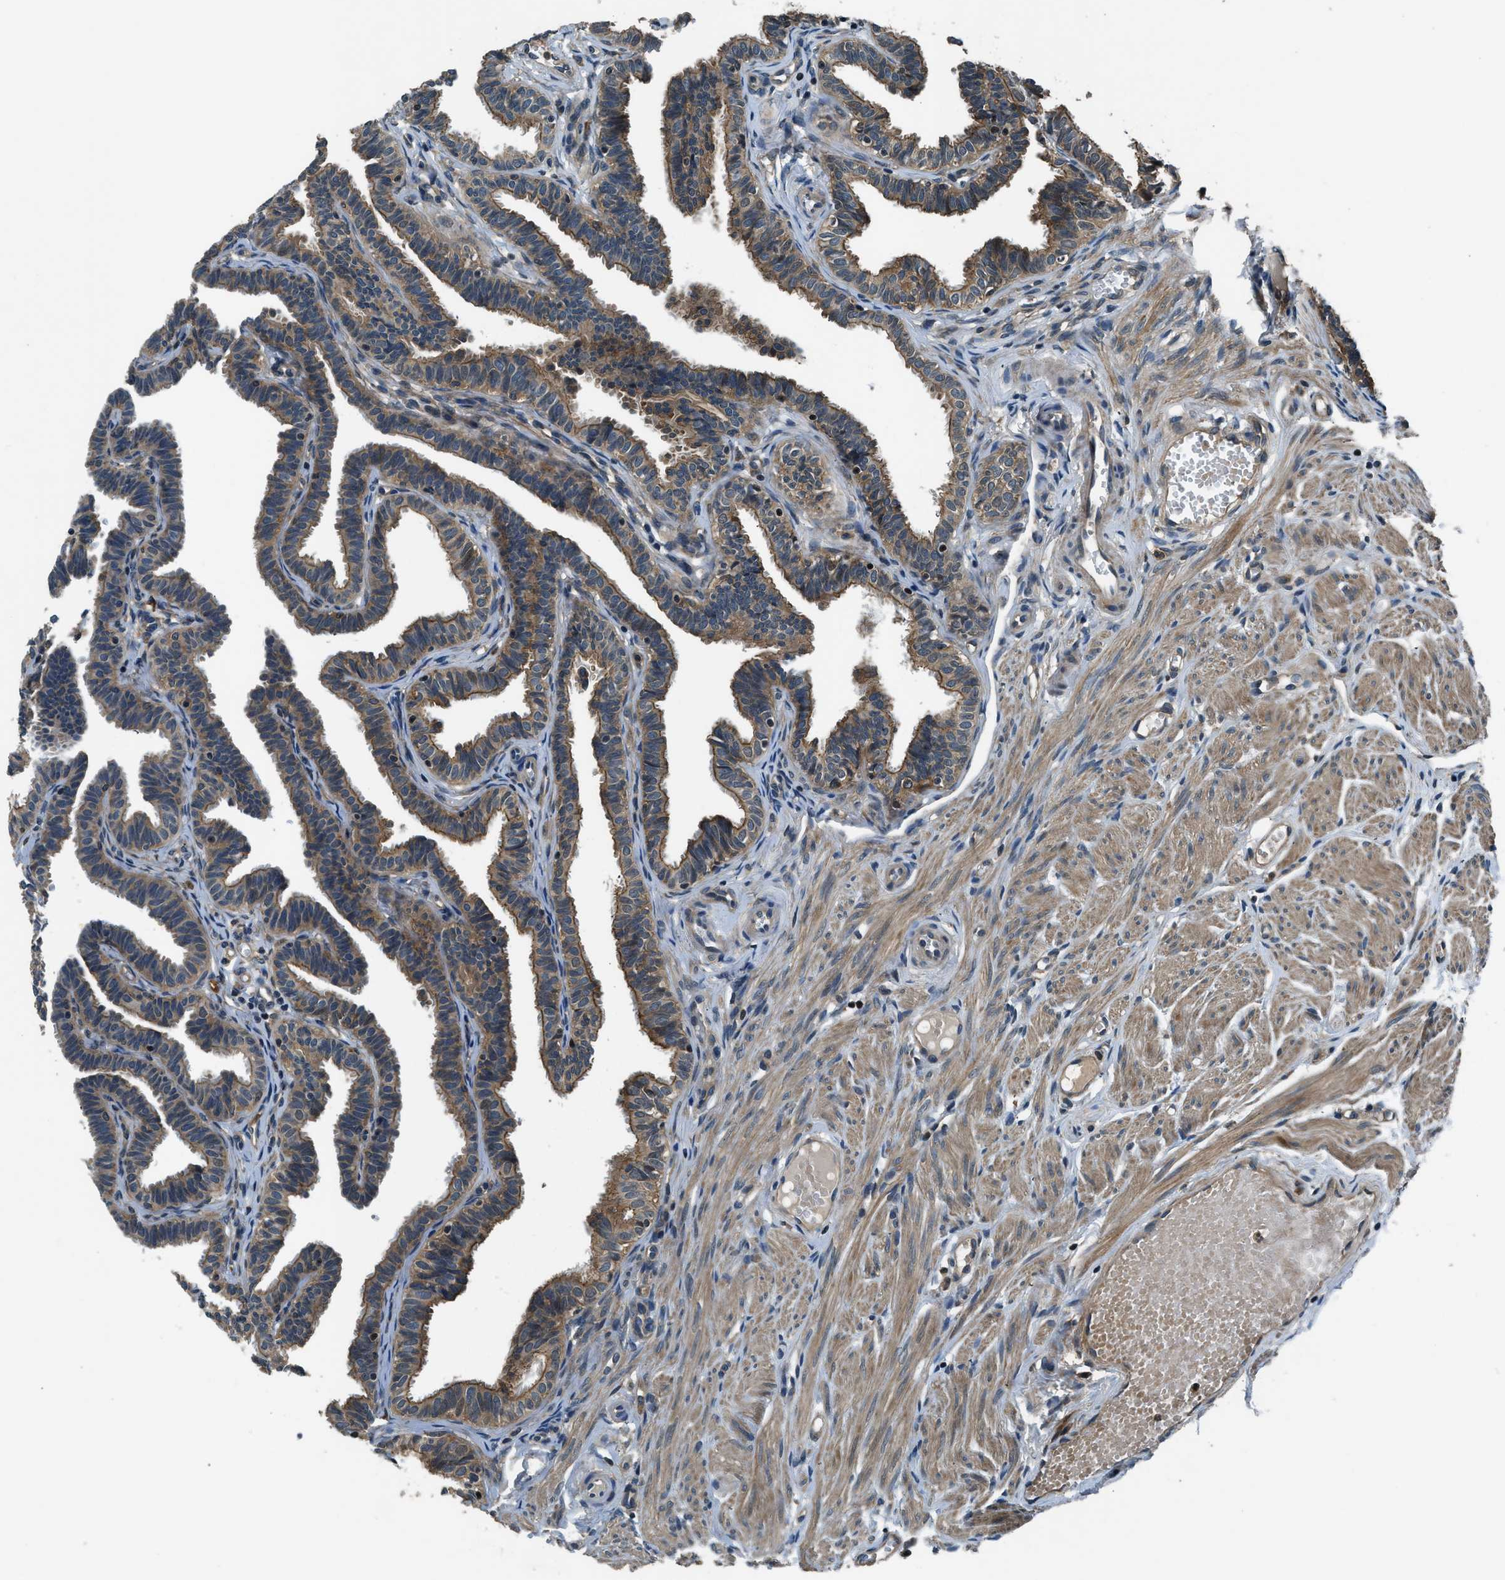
{"staining": {"intensity": "moderate", "quantity": ">75%", "location": "cytoplasmic/membranous"}, "tissue": "fallopian tube", "cell_type": "Glandular cells", "image_type": "normal", "snomed": [{"axis": "morphology", "description": "Normal tissue, NOS"}, {"axis": "topography", "description": "Fallopian tube"}, {"axis": "topography", "description": "Ovary"}], "caption": "Protein staining demonstrates moderate cytoplasmic/membranous positivity in about >75% of glandular cells in benign fallopian tube.", "gene": "ARHGEF11", "patient": {"sex": "female", "age": 23}}